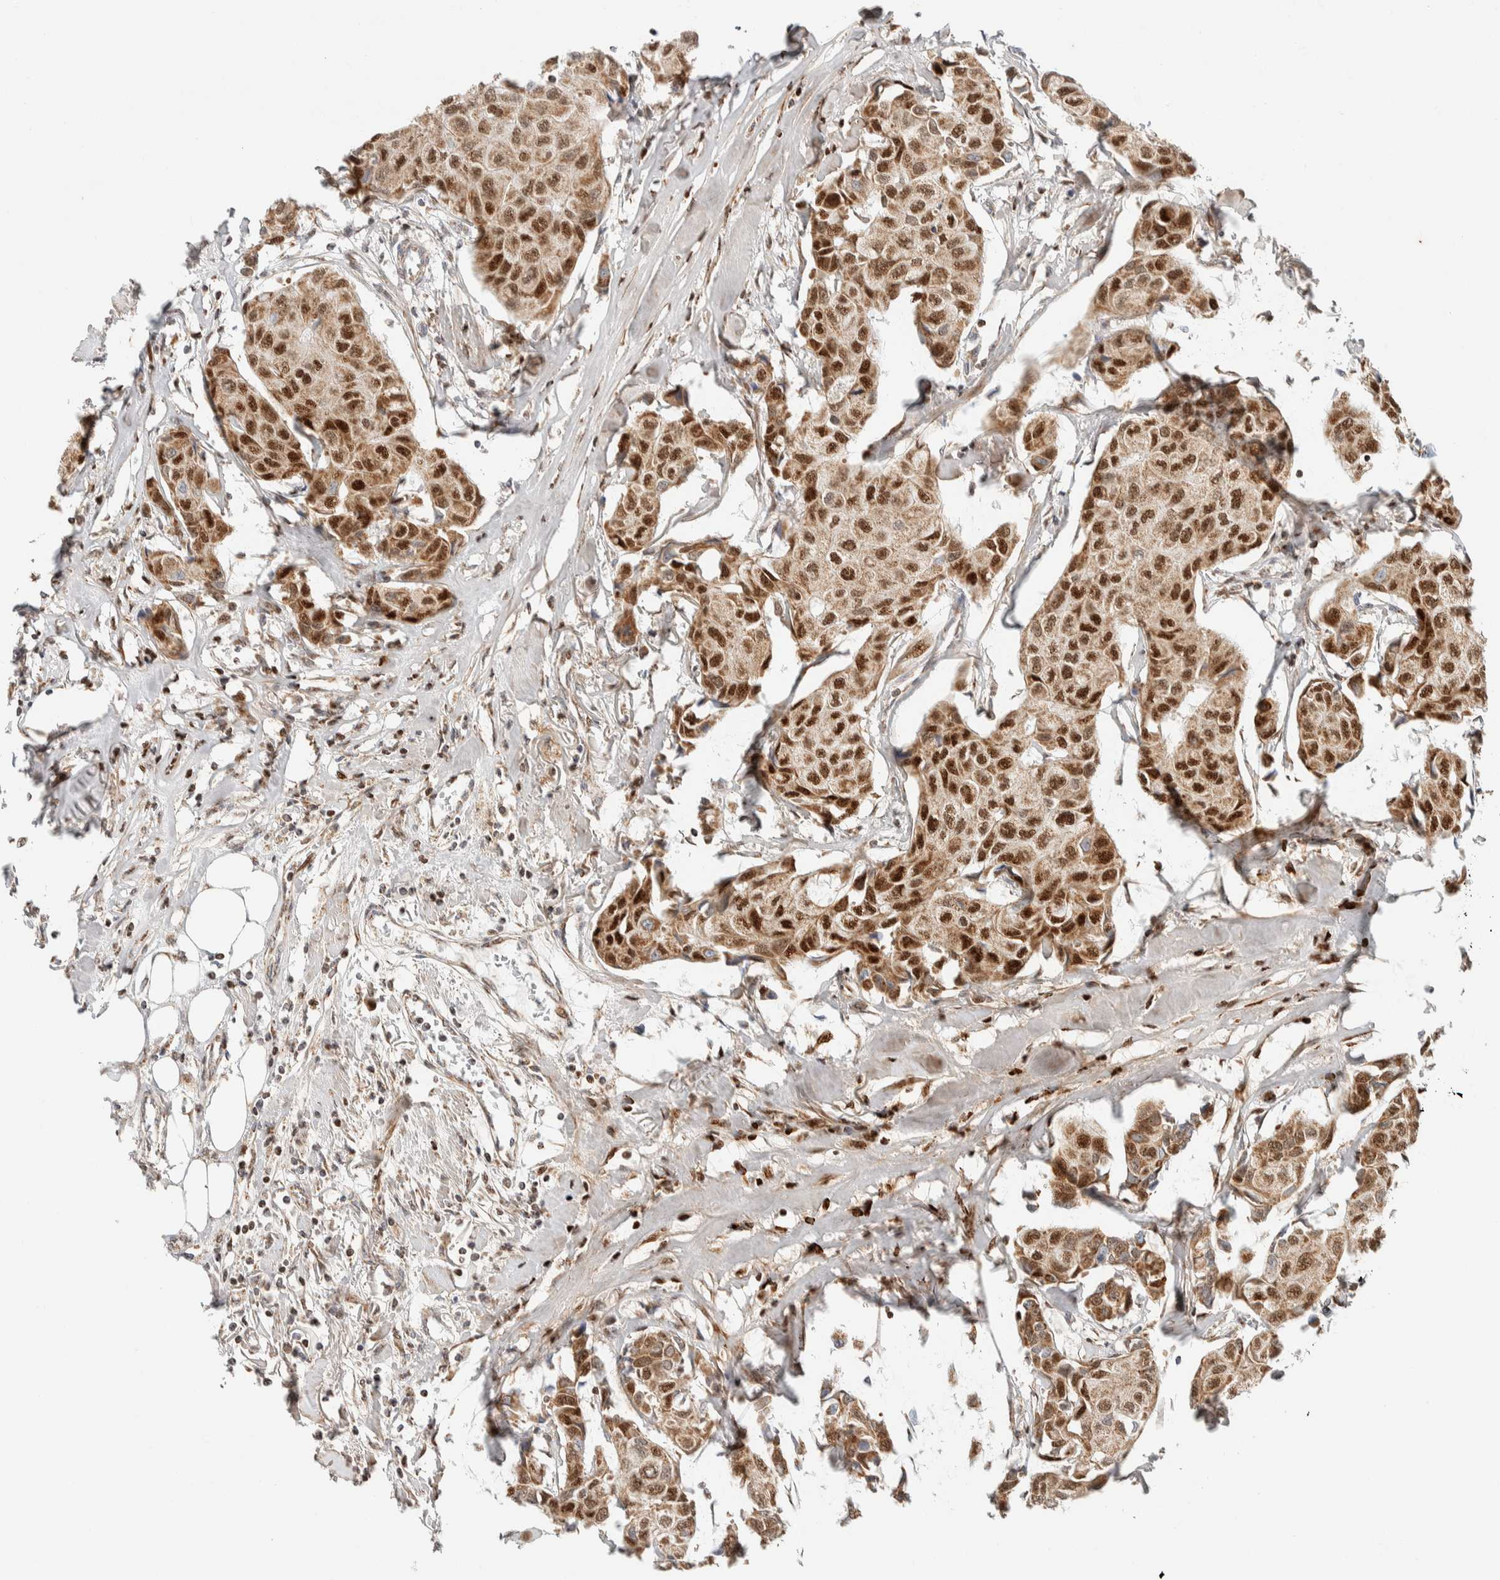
{"staining": {"intensity": "strong", "quantity": ">75%", "location": "nuclear"}, "tissue": "breast cancer", "cell_type": "Tumor cells", "image_type": "cancer", "snomed": [{"axis": "morphology", "description": "Duct carcinoma"}, {"axis": "topography", "description": "Breast"}], "caption": "The photomicrograph exhibits staining of breast cancer (infiltrating ductal carcinoma), revealing strong nuclear protein staining (brown color) within tumor cells. (Stains: DAB in brown, nuclei in blue, Microscopy: brightfield microscopy at high magnification).", "gene": "TSPAN32", "patient": {"sex": "female", "age": 80}}